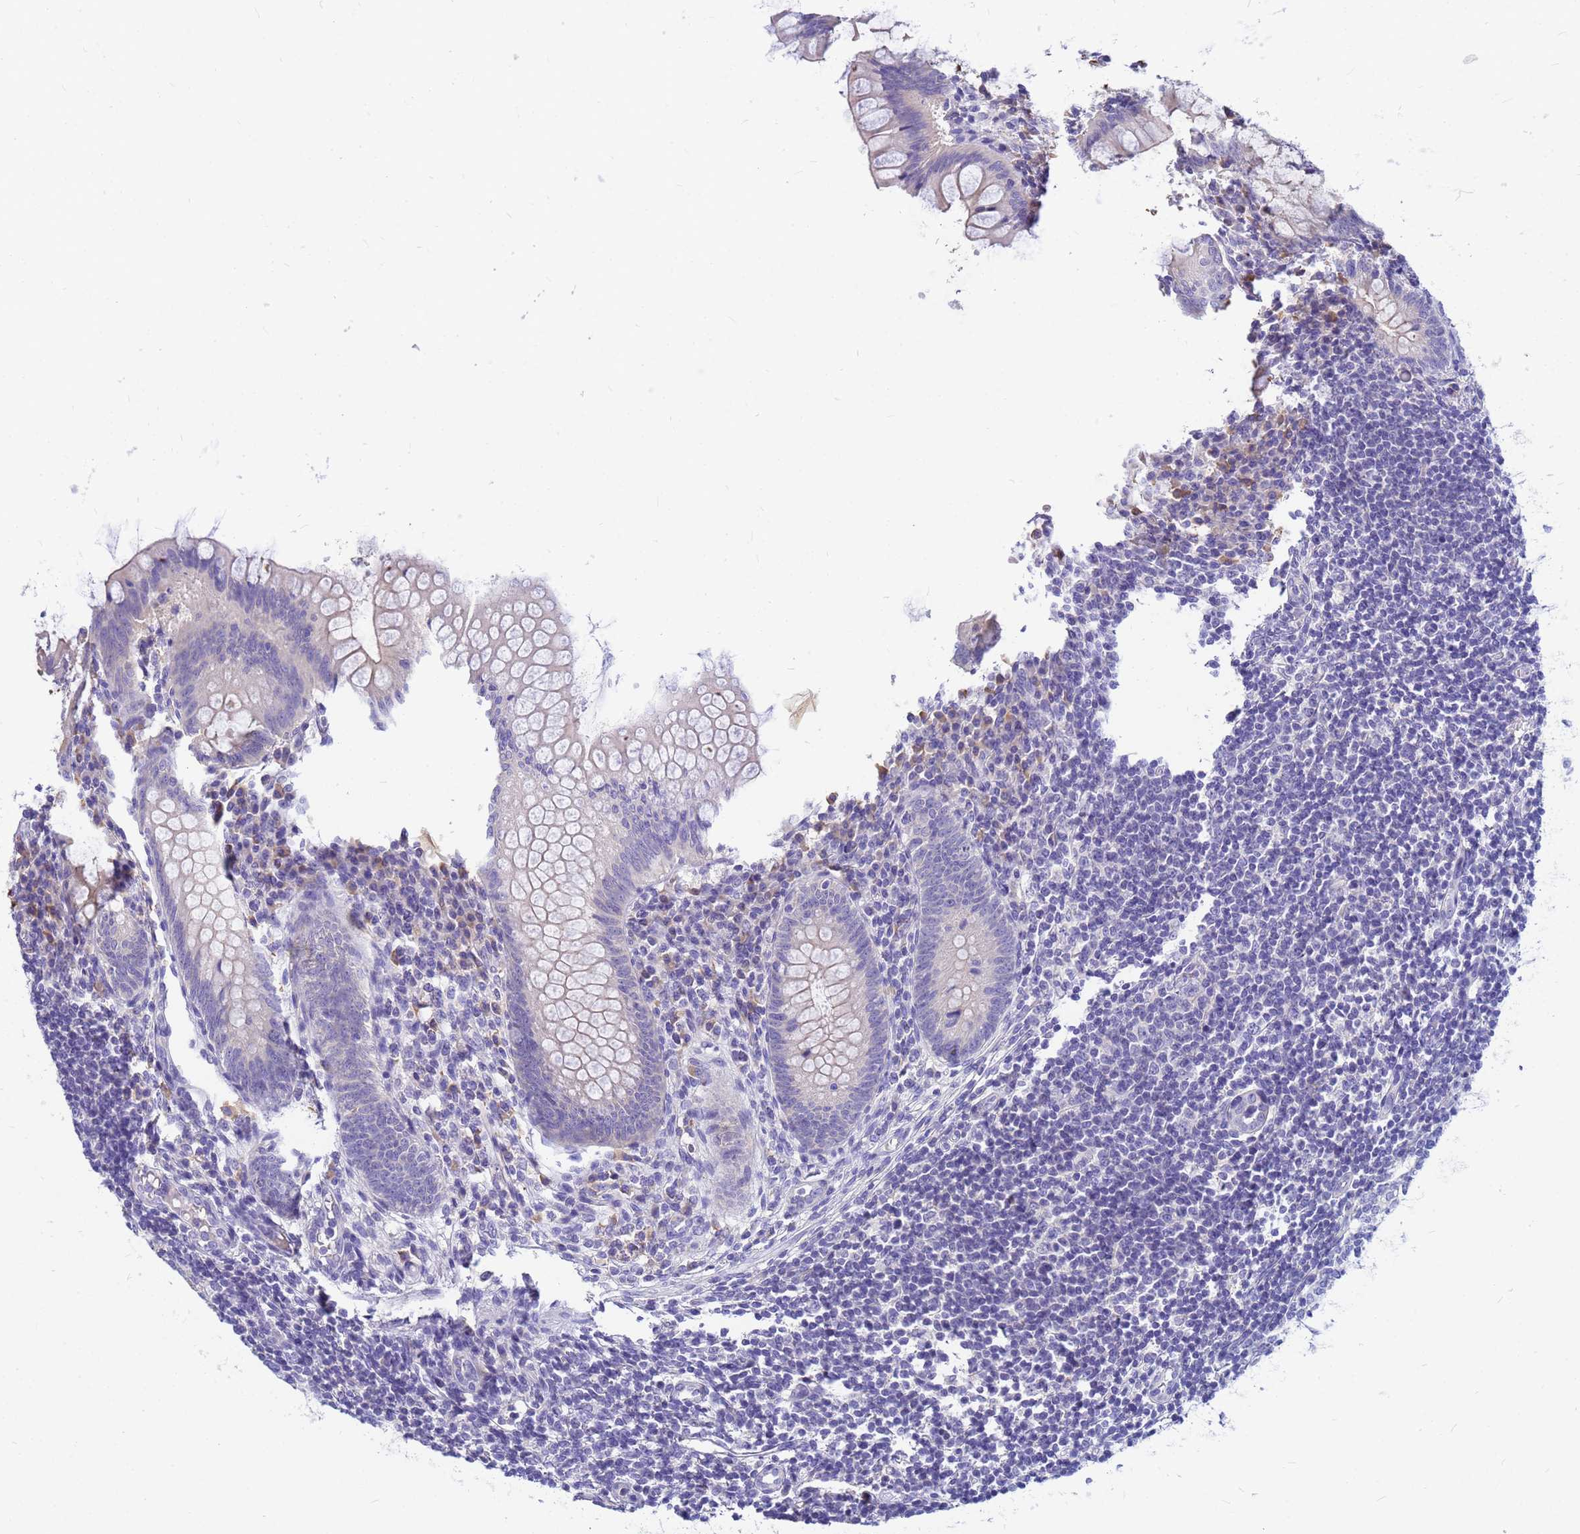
{"staining": {"intensity": "negative", "quantity": "none", "location": "none"}, "tissue": "appendix", "cell_type": "Glandular cells", "image_type": "normal", "snomed": [{"axis": "morphology", "description": "Normal tissue, NOS"}, {"axis": "topography", "description": "Appendix"}], "caption": "Image shows no protein expression in glandular cells of benign appendix.", "gene": "DPRX", "patient": {"sex": "female", "age": 33}}